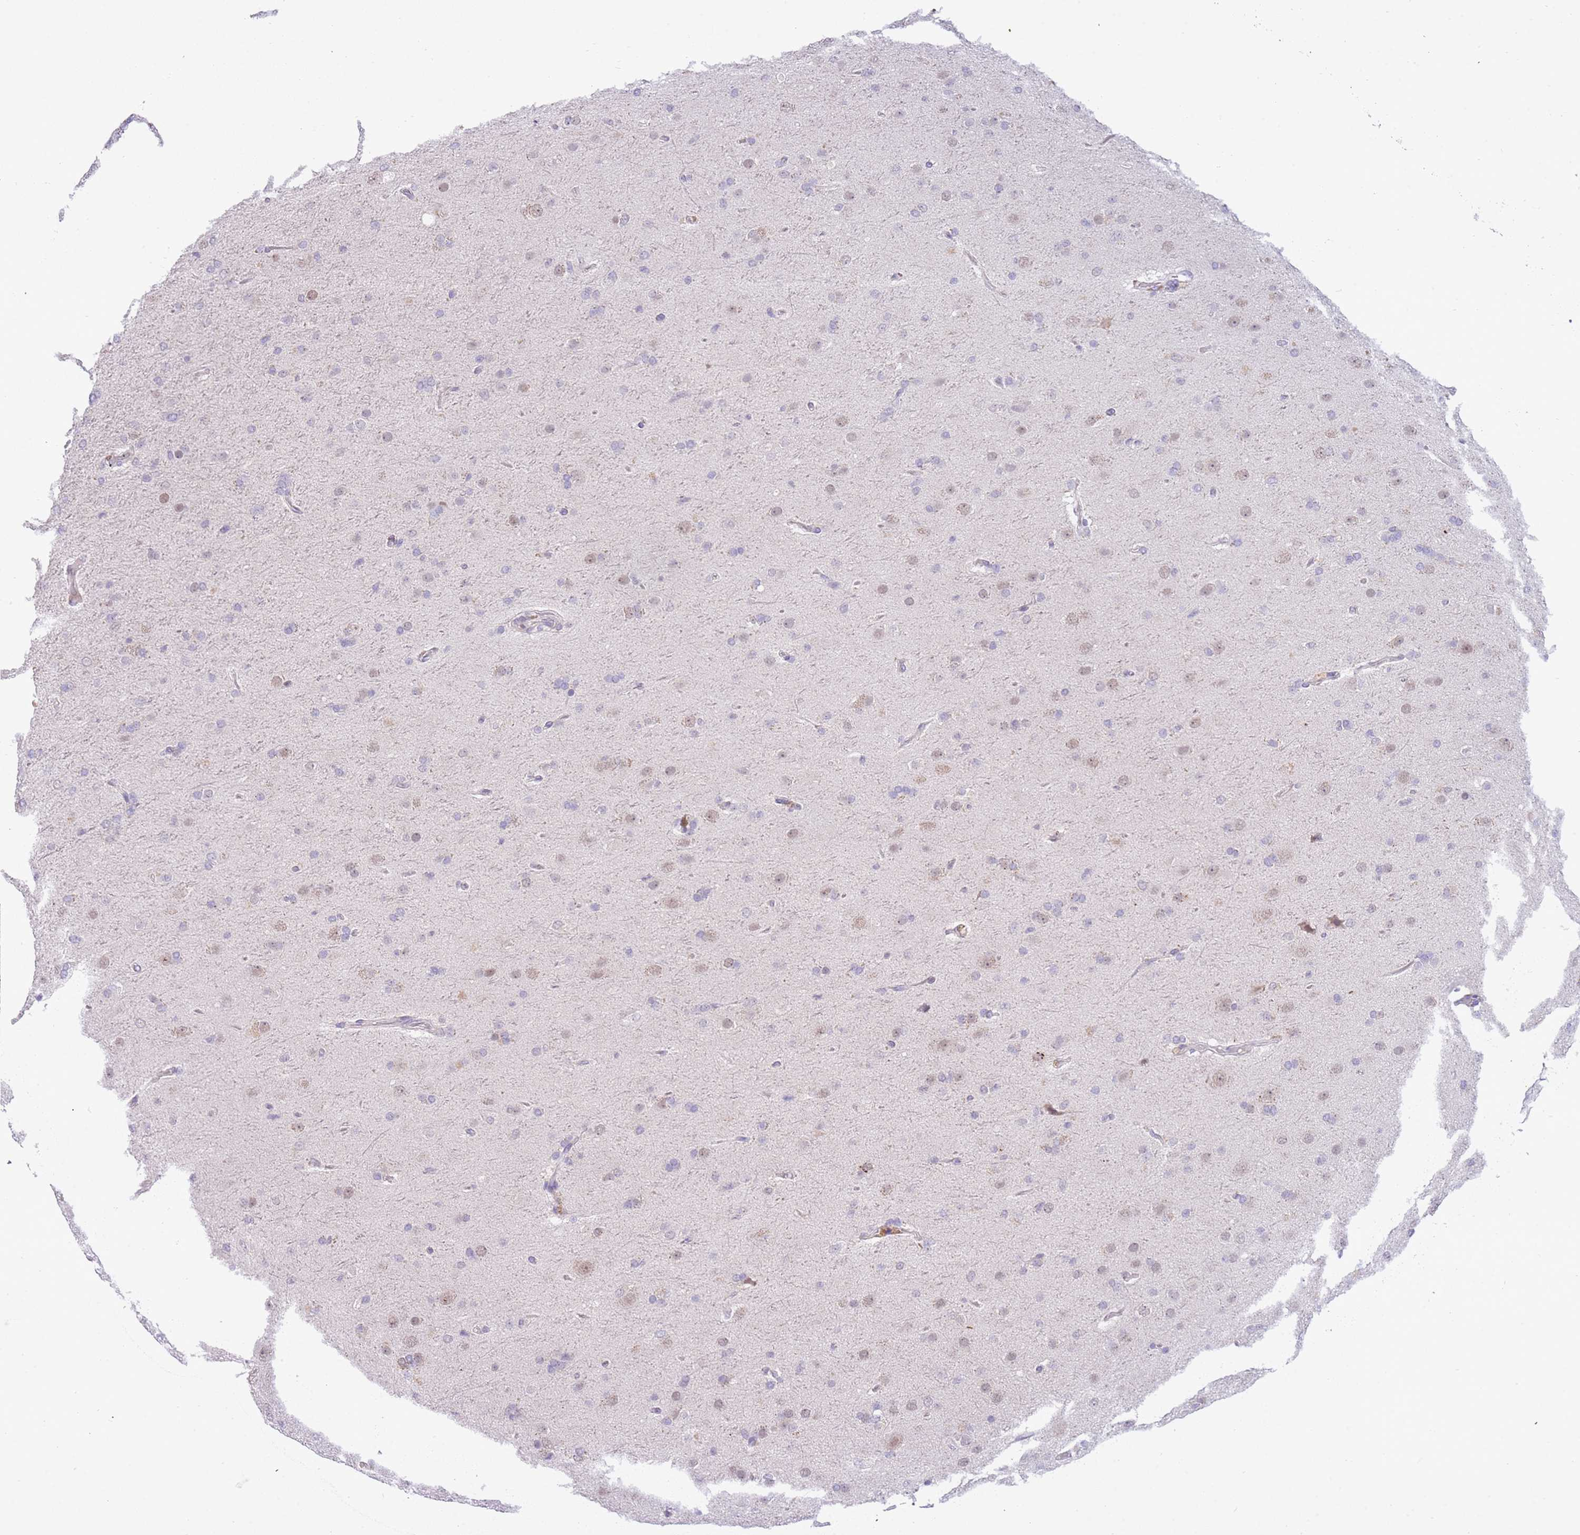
{"staining": {"intensity": "weak", "quantity": "<25%", "location": "nuclear"}, "tissue": "glioma", "cell_type": "Tumor cells", "image_type": "cancer", "snomed": [{"axis": "morphology", "description": "Glioma, malignant, Low grade"}, {"axis": "topography", "description": "Brain"}], "caption": "Tumor cells show no significant expression in glioma.", "gene": "MAGEF1", "patient": {"sex": "male", "age": 65}}